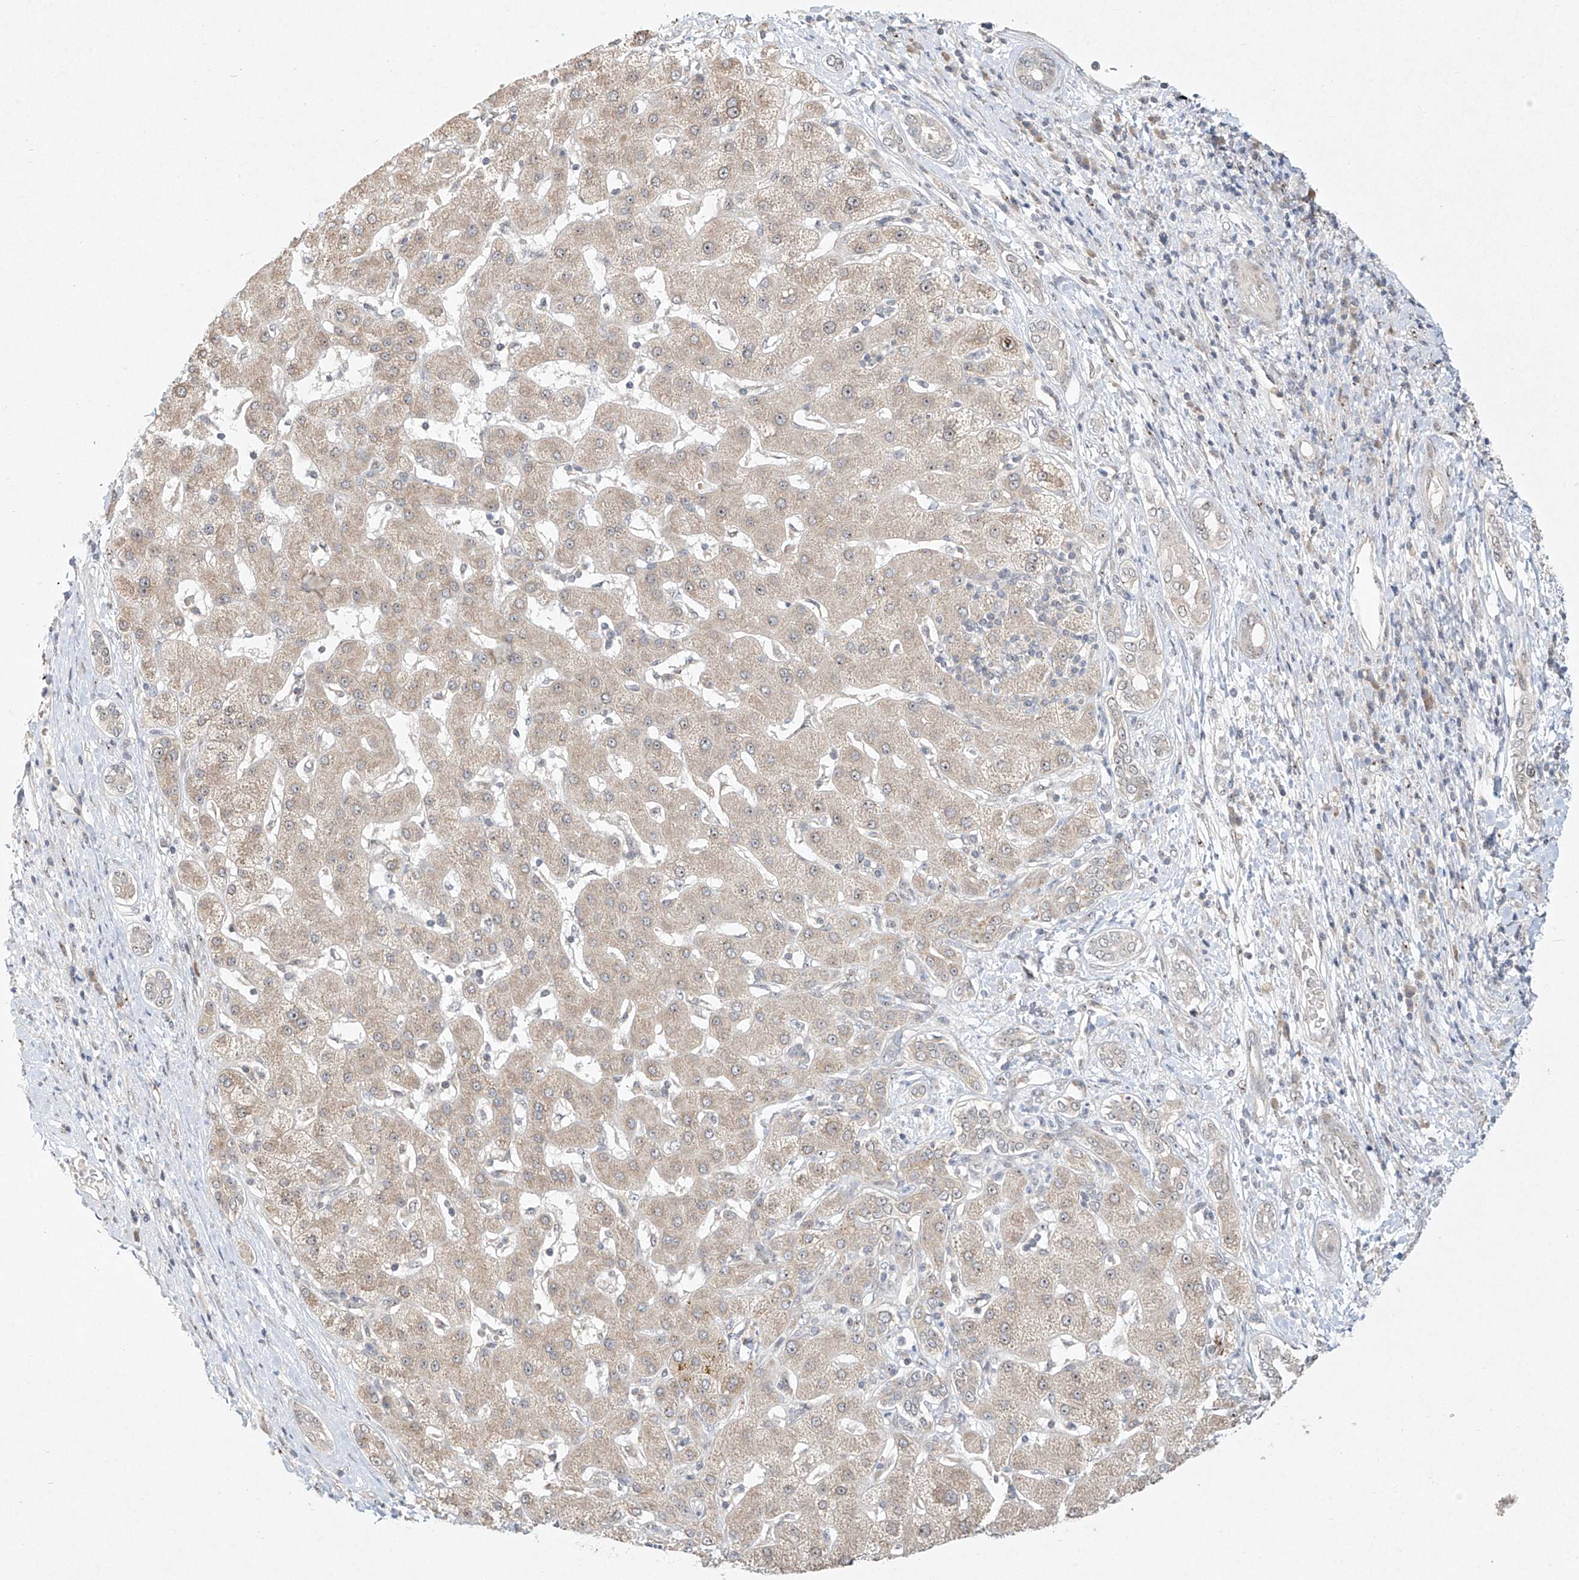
{"staining": {"intensity": "negative", "quantity": "none", "location": "none"}, "tissue": "liver cancer", "cell_type": "Tumor cells", "image_type": "cancer", "snomed": [{"axis": "morphology", "description": "Carcinoma, Hepatocellular, NOS"}, {"axis": "topography", "description": "Liver"}], "caption": "Human liver hepatocellular carcinoma stained for a protein using IHC displays no staining in tumor cells.", "gene": "TASP1", "patient": {"sex": "male", "age": 65}}